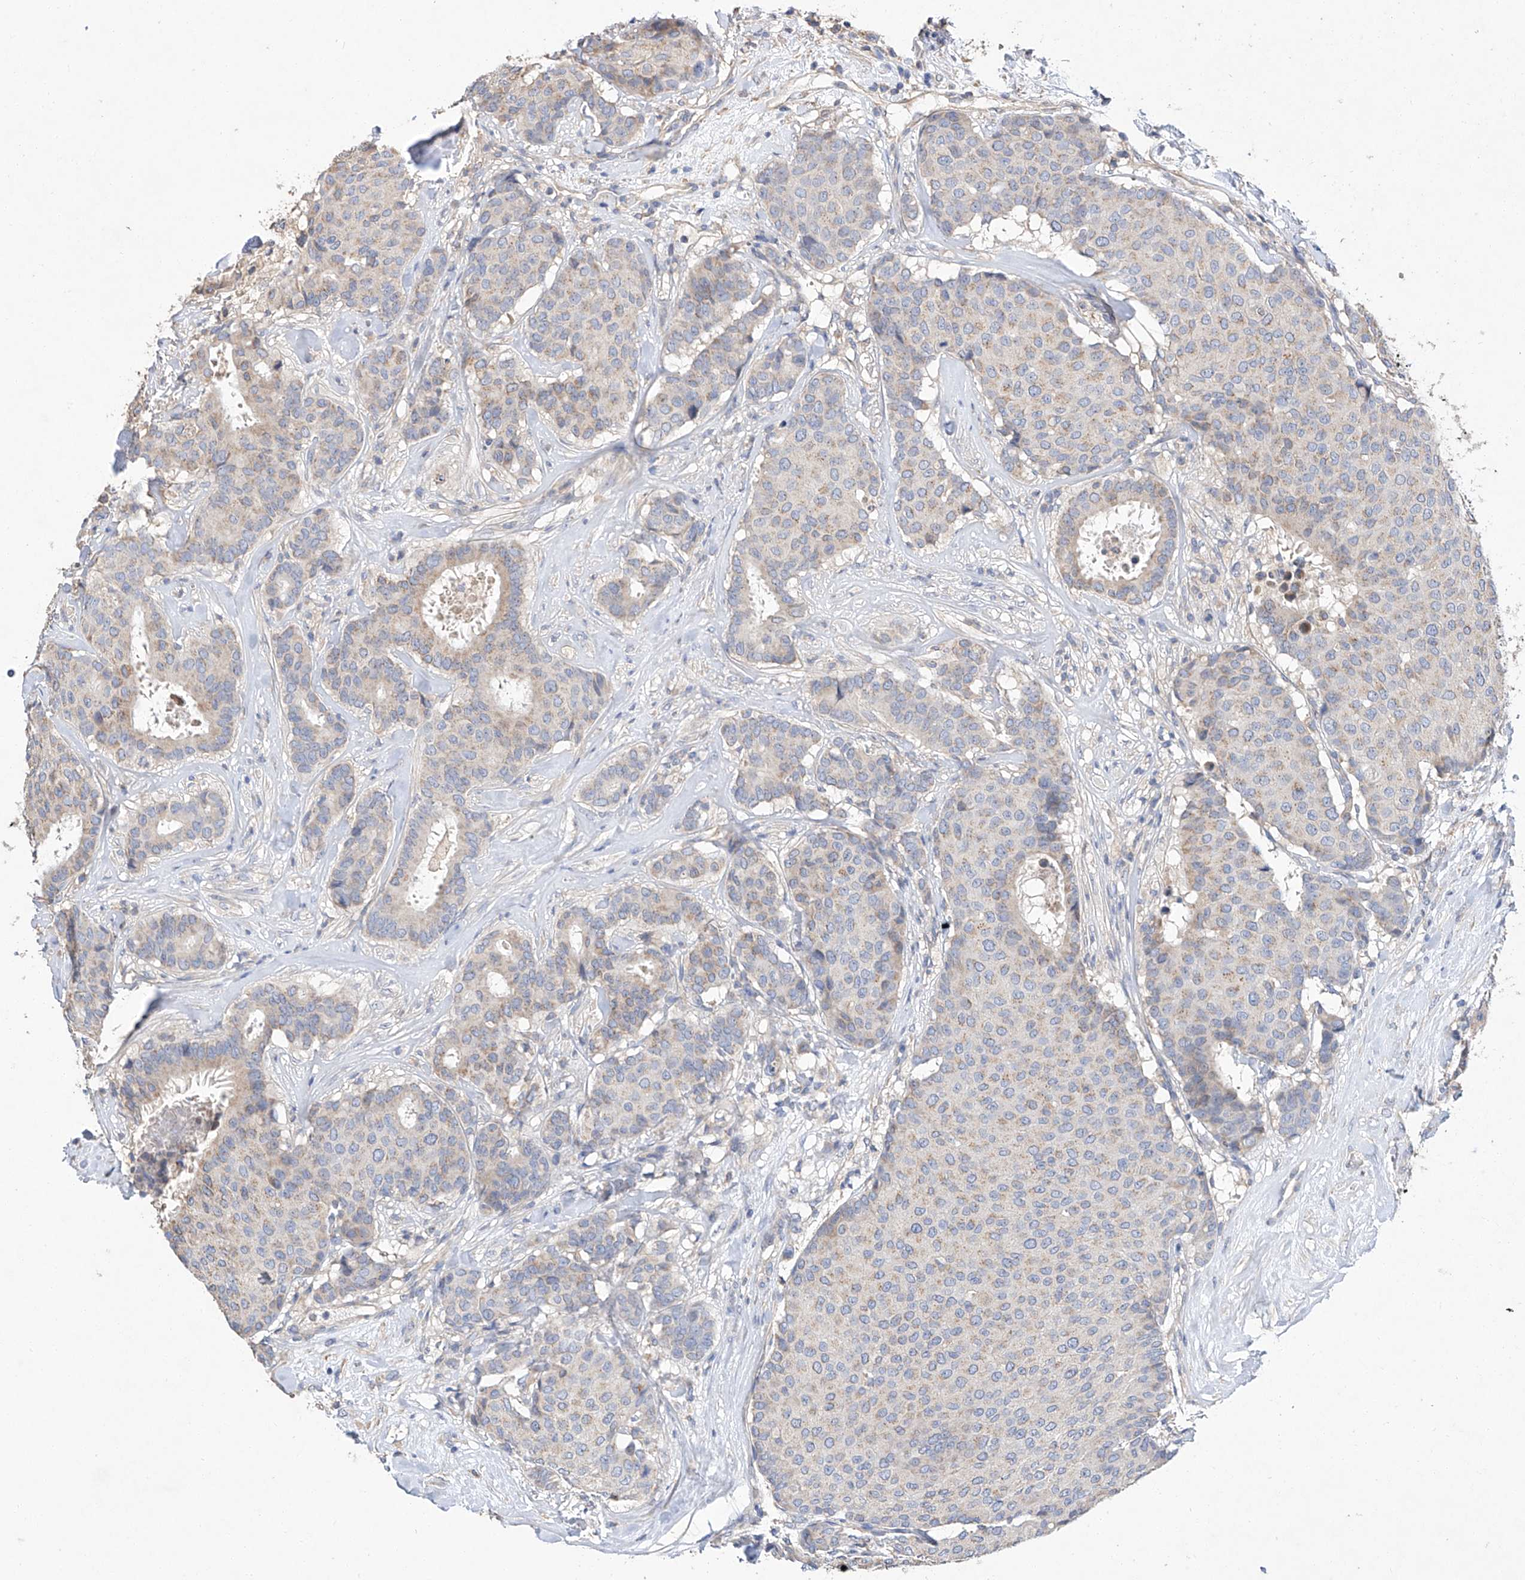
{"staining": {"intensity": "weak", "quantity": "25%-75%", "location": "cytoplasmic/membranous"}, "tissue": "breast cancer", "cell_type": "Tumor cells", "image_type": "cancer", "snomed": [{"axis": "morphology", "description": "Duct carcinoma"}, {"axis": "topography", "description": "Breast"}], "caption": "Immunohistochemical staining of human breast invasive ductal carcinoma demonstrates weak cytoplasmic/membranous protein positivity in about 25%-75% of tumor cells.", "gene": "AMD1", "patient": {"sex": "female", "age": 75}}